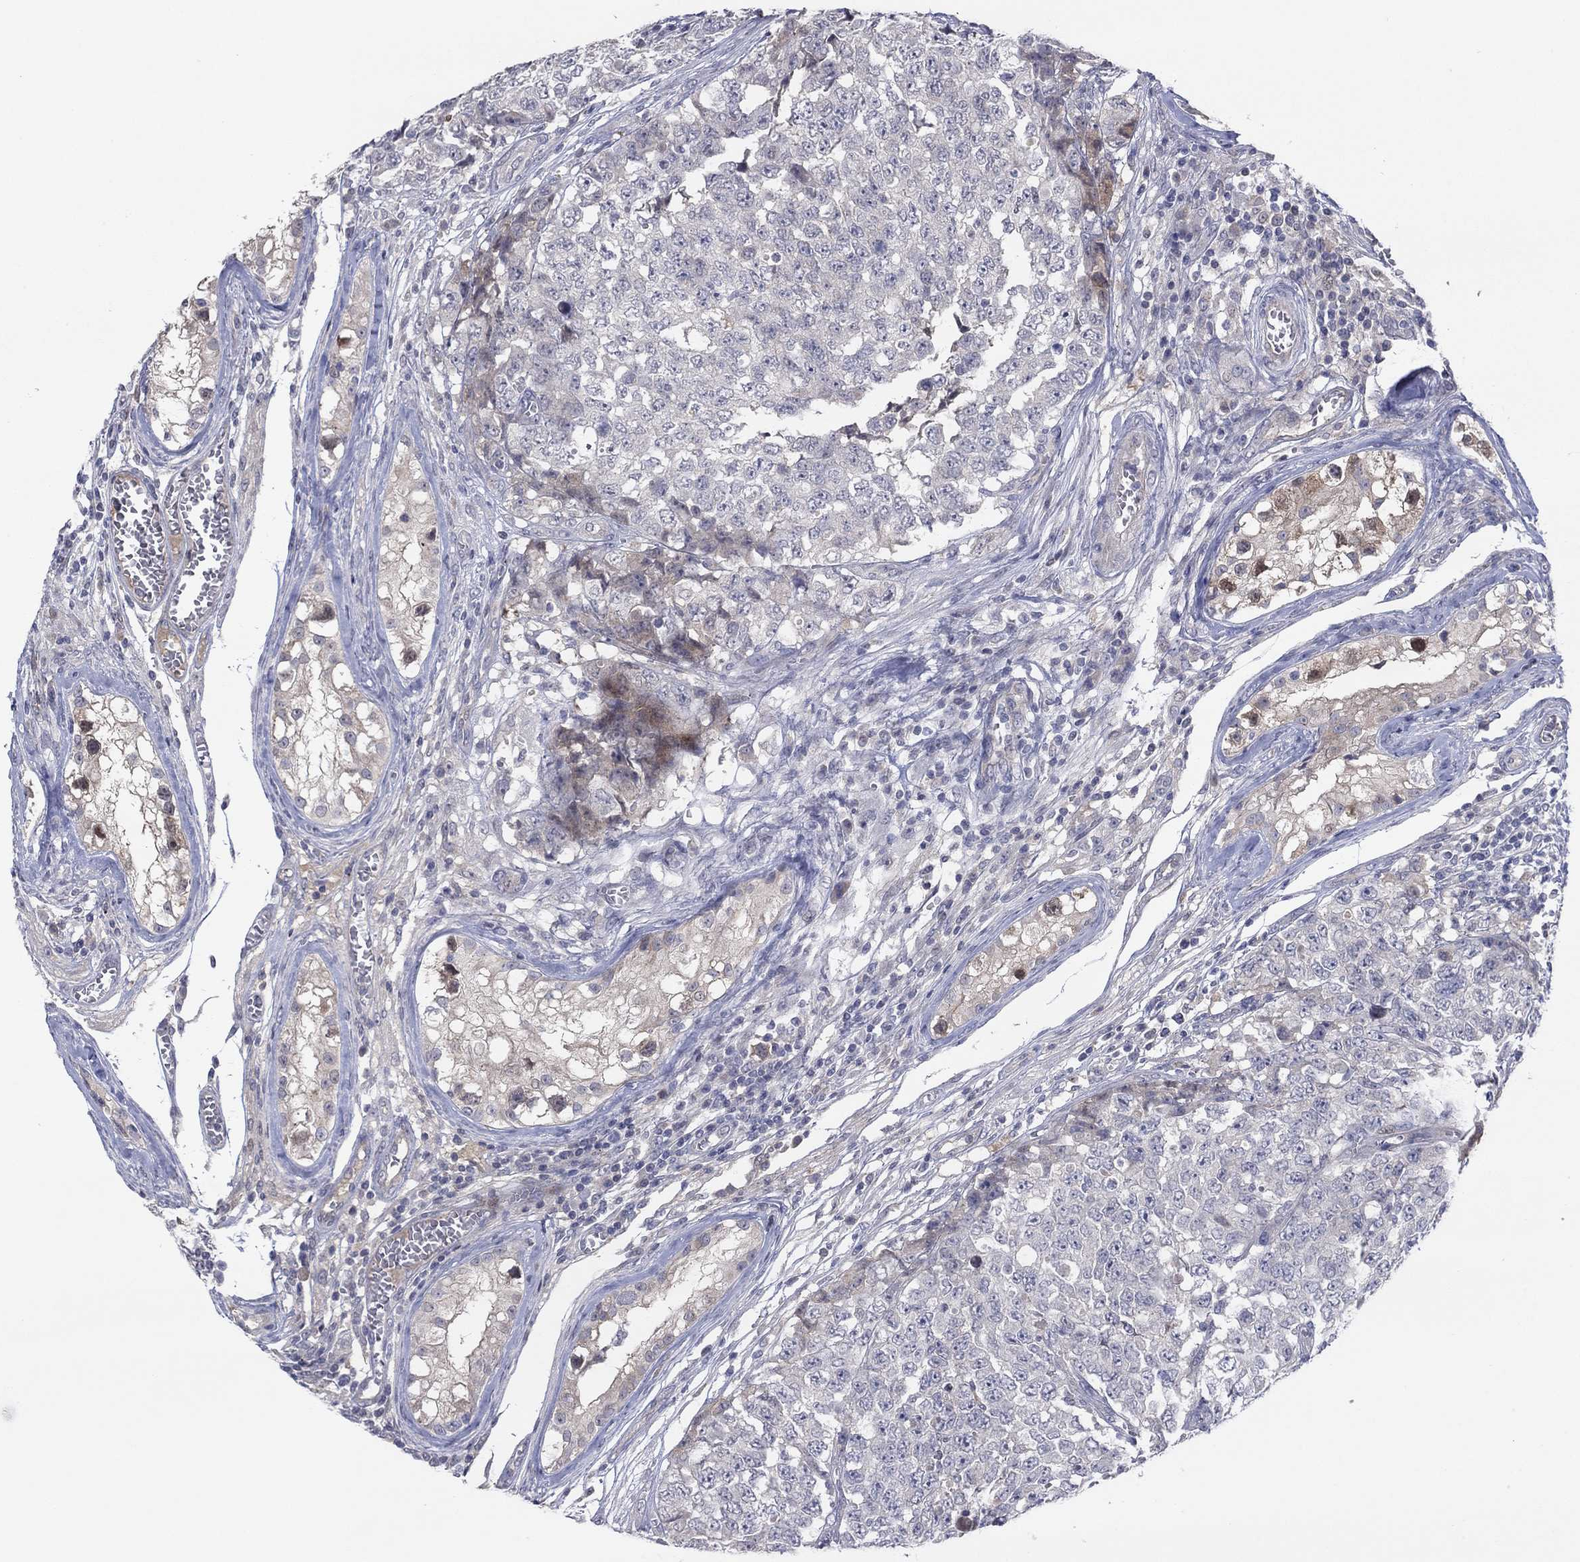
{"staining": {"intensity": "negative", "quantity": "none", "location": "none"}, "tissue": "testis cancer", "cell_type": "Tumor cells", "image_type": "cancer", "snomed": [{"axis": "morphology", "description": "Carcinoma, Embryonal, NOS"}, {"axis": "topography", "description": "Testis"}], "caption": "An image of human embryonal carcinoma (testis) is negative for staining in tumor cells.", "gene": "AMN1", "patient": {"sex": "male", "age": 23}}